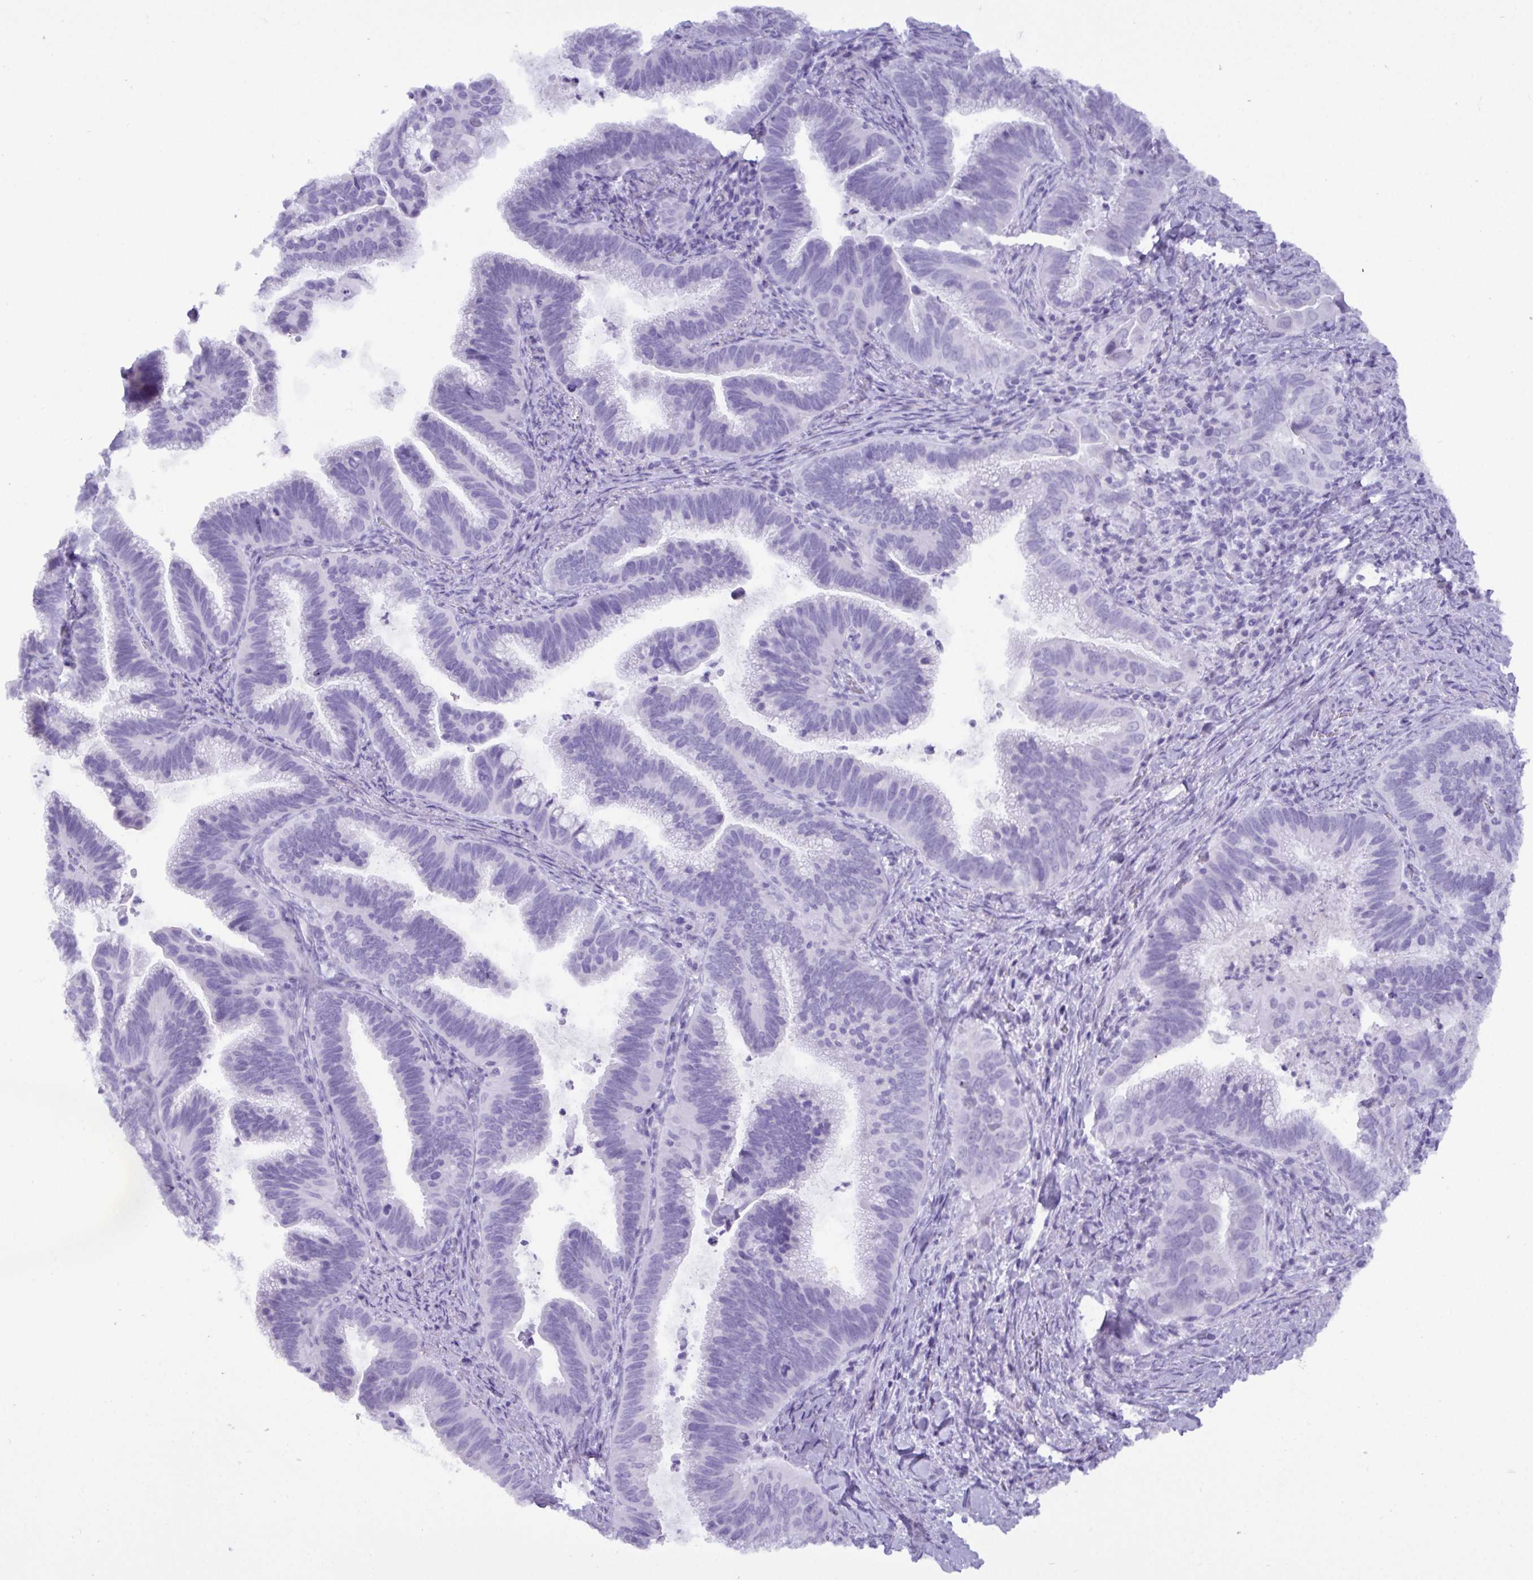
{"staining": {"intensity": "negative", "quantity": "none", "location": "none"}, "tissue": "cervical cancer", "cell_type": "Tumor cells", "image_type": "cancer", "snomed": [{"axis": "morphology", "description": "Adenocarcinoma, NOS"}, {"axis": "topography", "description": "Cervix"}], "caption": "Immunohistochemistry (IHC) of cervical cancer (adenocarcinoma) displays no positivity in tumor cells. Nuclei are stained in blue.", "gene": "C4orf33", "patient": {"sex": "female", "age": 61}}